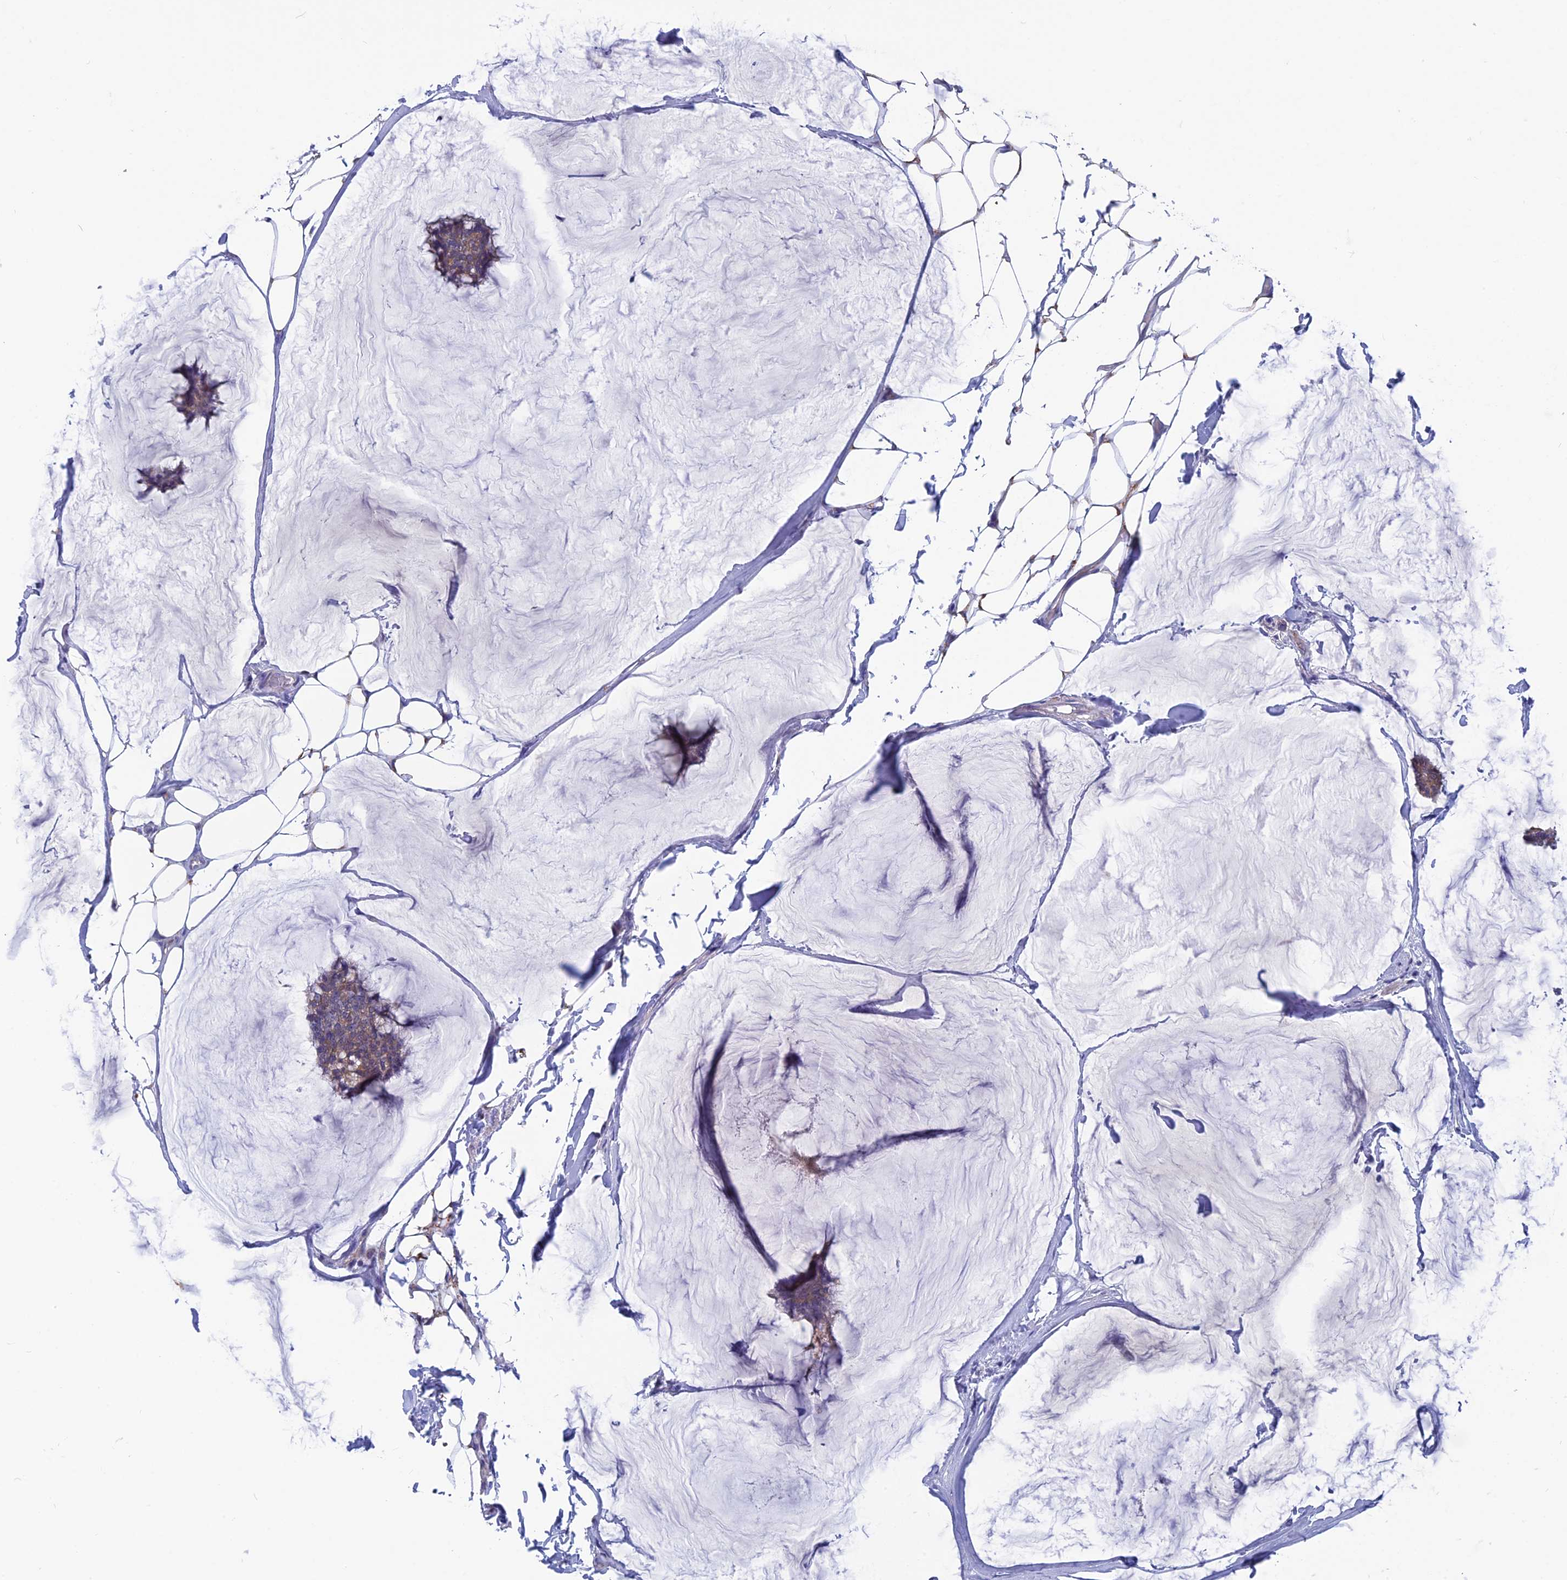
{"staining": {"intensity": "weak", "quantity": "25%-75%", "location": "cytoplasmic/membranous"}, "tissue": "breast cancer", "cell_type": "Tumor cells", "image_type": "cancer", "snomed": [{"axis": "morphology", "description": "Duct carcinoma"}, {"axis": "topography", "description": "Breast"}], "caption": "This is a histology image of immunohistochemistry staining of infiltrating ductal carcinoma (breast), which shows weak staining in the cytoplasmic/membranous of tumor cells.", "gene": "AK4", "patient": {"sex": "female", "age": 93}}